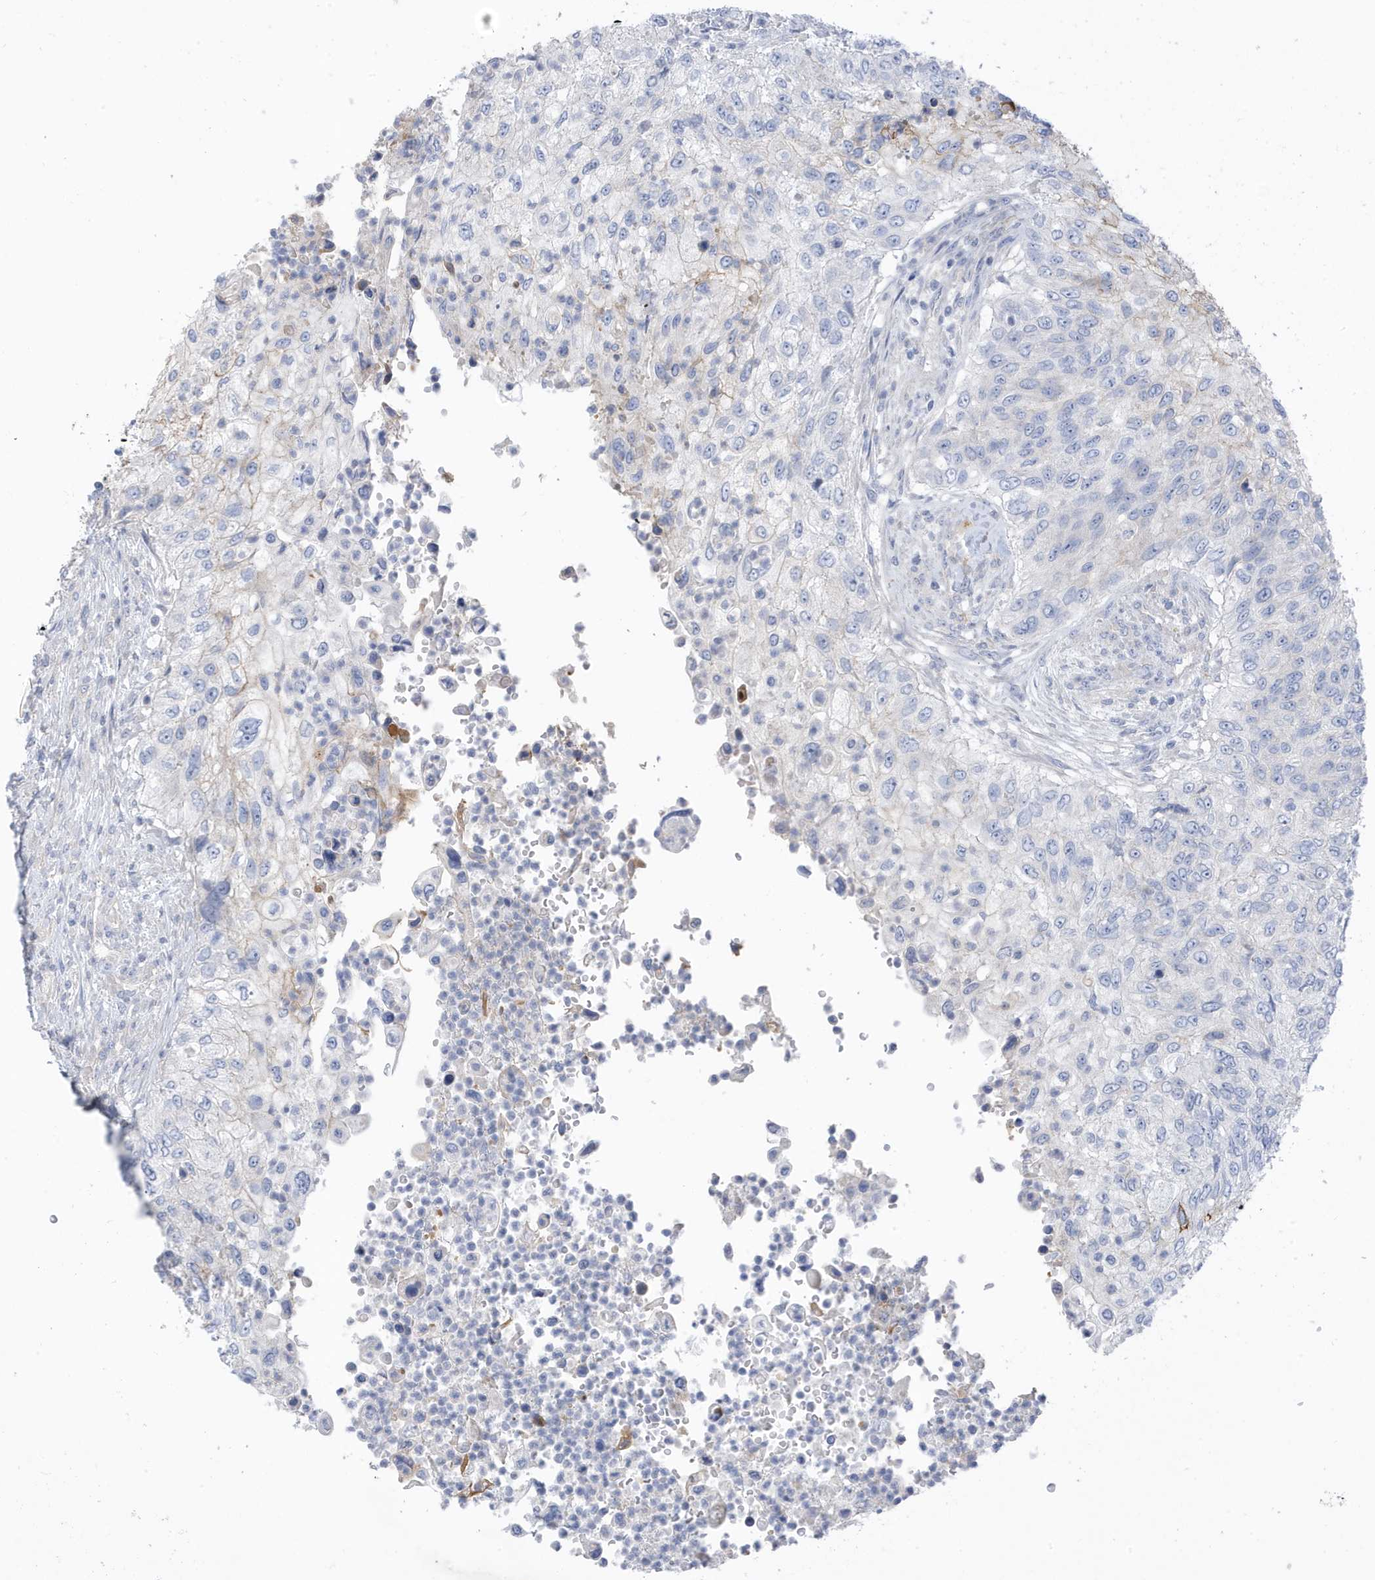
{"staining": {"intensity": "negative", "quantity": "none", "location": "none"}, "tissue": "urothelial cancer", "cell_type": "Tumor cells", "image_type": "cancer", "snomed": [{"axis": "morphology", "description": "Urothelial carcinoma, High grade"}, {"axis": "topography", "description": "Urinary bladder"}], "caption": "A micrograph of human urothelial cancer is negative for staining in tumor cells.", "gene": "ATP13A5", "patient": {"sex": "female", "age": 60}}